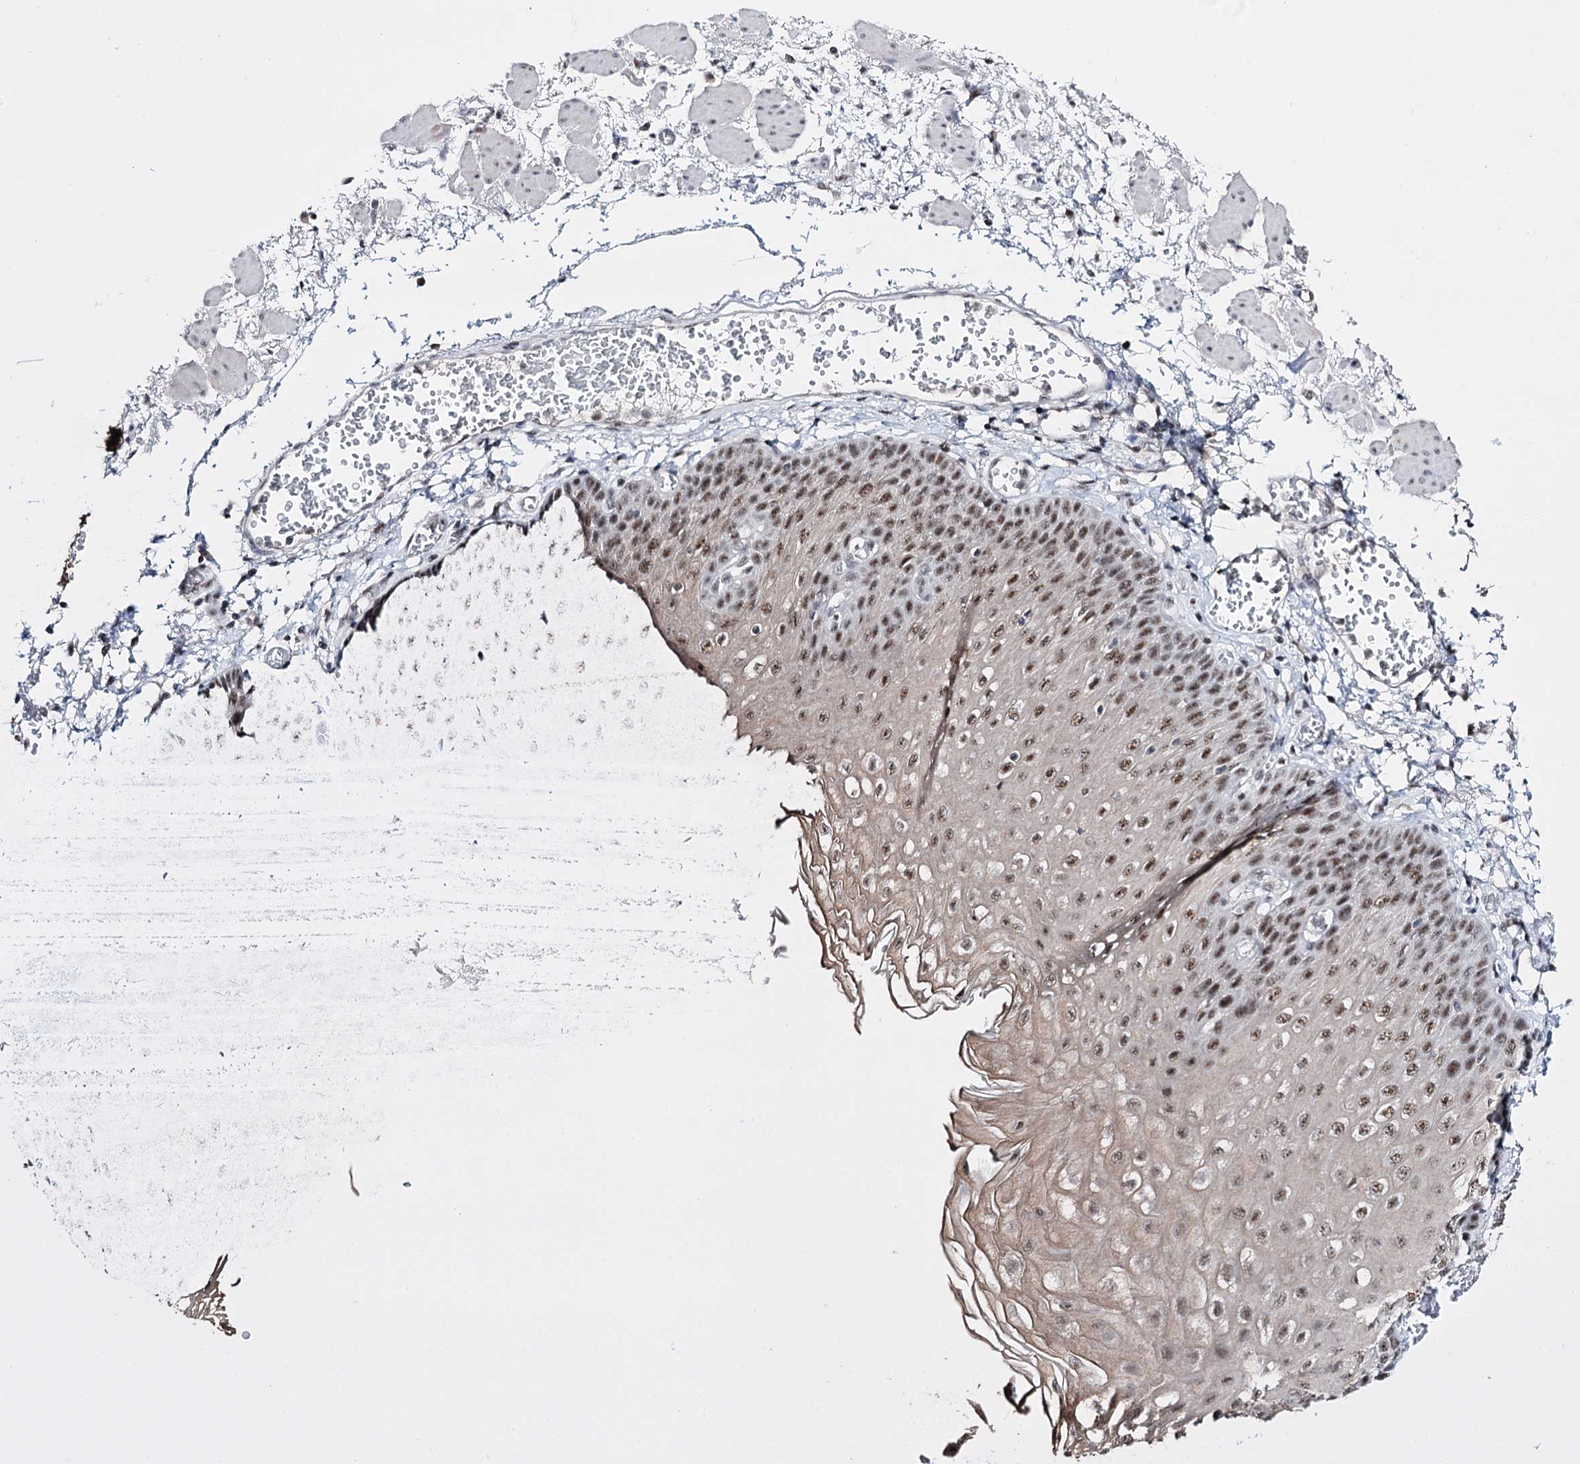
{"staining": {"intensity": "moderate", "quantity": ">75%", "location": "nuclear"}, "tissue": "esophagus", "cell_type": "Squamous epithelial cells", "image_type": "normal", "snomed": [{"axis": "morphology", "description": "Normal tissue, NOS"}, {"axis": "topography", "description": "Esophagus"}], "caption": "Immunohistochemistry (DAB (3,3'-diaminobenzidine)) staining of unremarkable esophagus demonstrates moderate nuclear protein staining in approximately >75% of squamous epithelial cells.", "gene": "PRPF40A", "patient": {"sex": "male", "age": 81}}